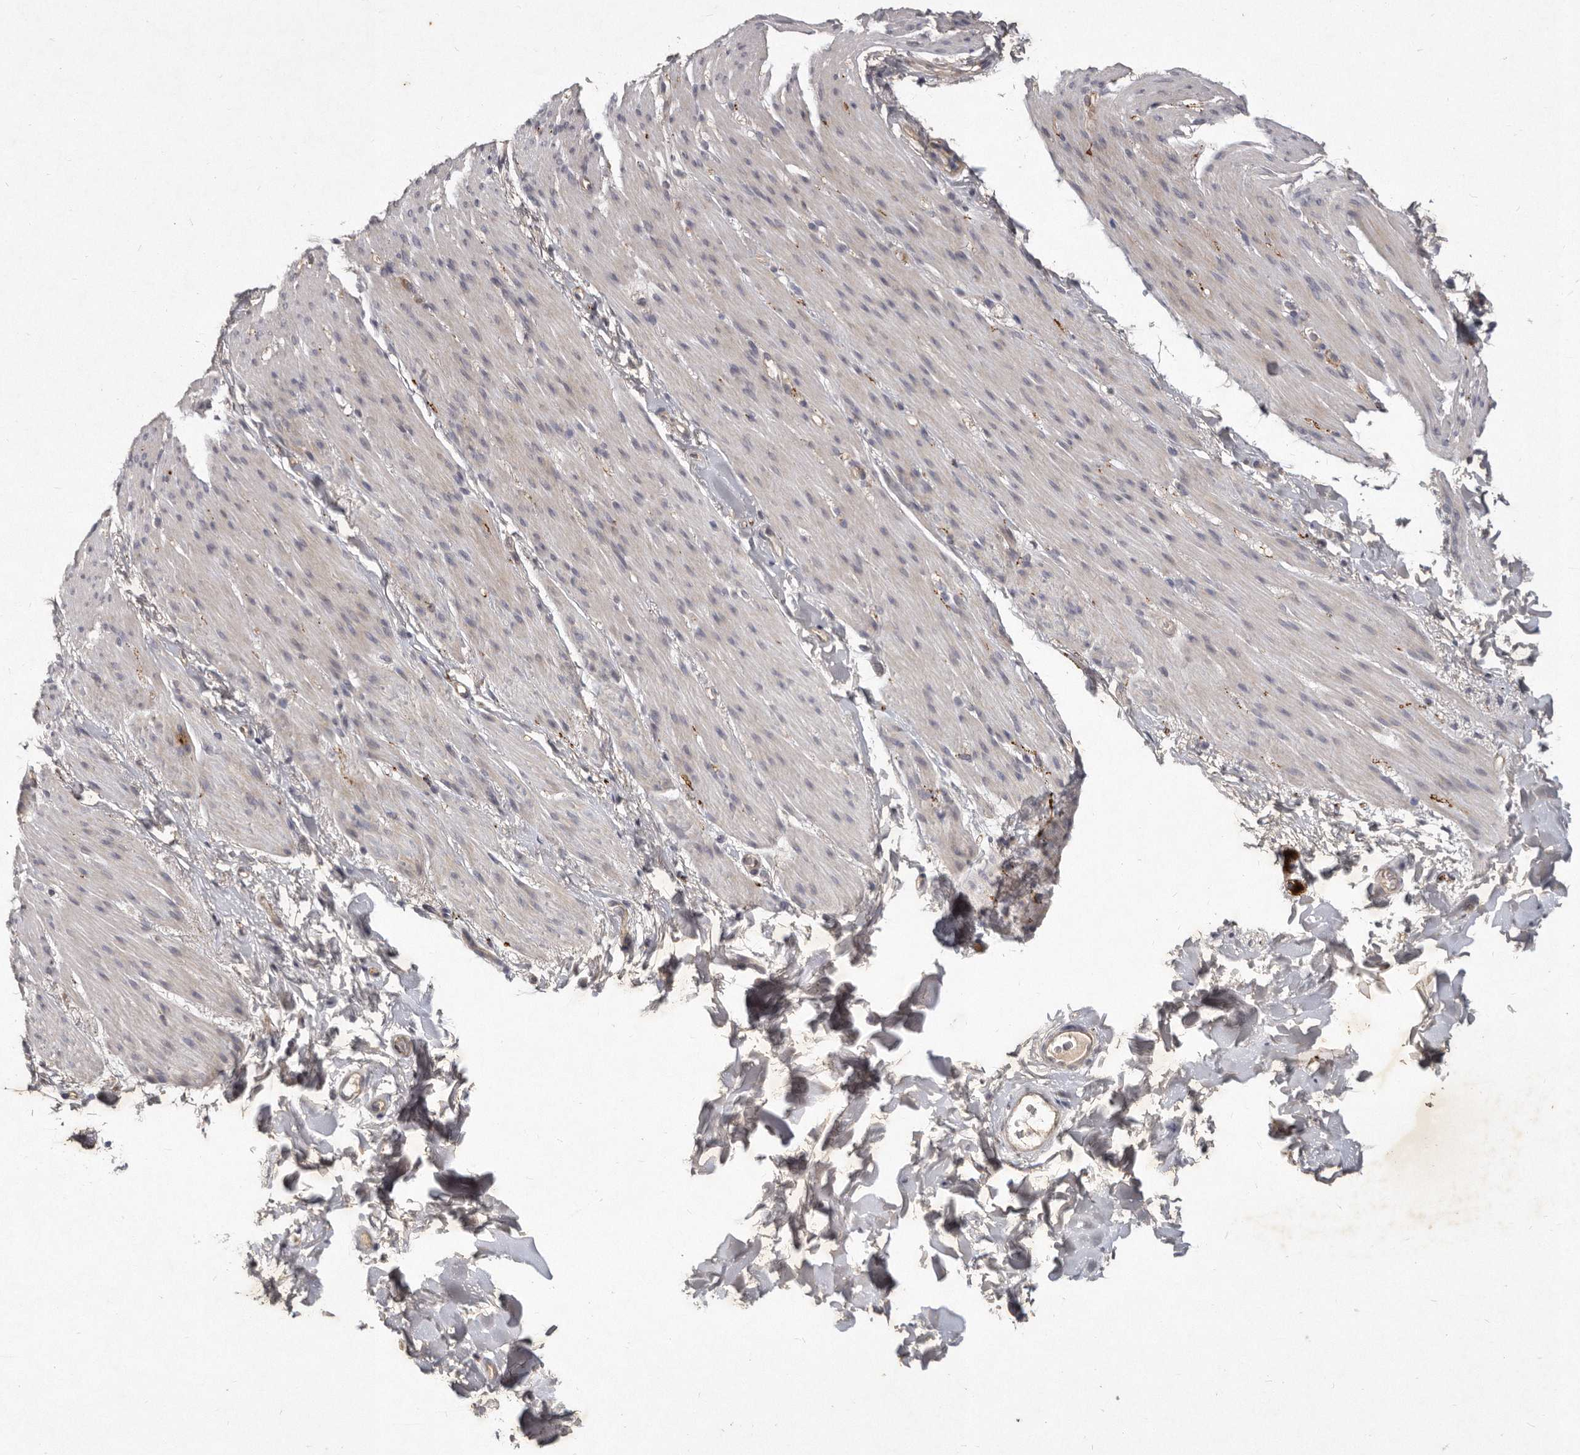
{"staining": {"intensity": "negative", "quantity": "none", "location": "none"}, "tissue": "smooth muscle", "cell_type": "Smooth muscle cells", "image_type": "normal", "snomed": [{"axis": "morphology", "description": "Normal tissue, NOS"}, {"axis": "topography", "description": "Colon"}, {"axis": "topography", "description": "Peripheral nerve tissue"}], "caption": "Immunohistochemistry (IHC) histopathology image of benign smooth muscle: human smooth muscle stained with DAB reveals no significant protein staining in smooth muscle cells.", "gene": "SLC22A1", "patient": {"sex": "female", "age": 61}}